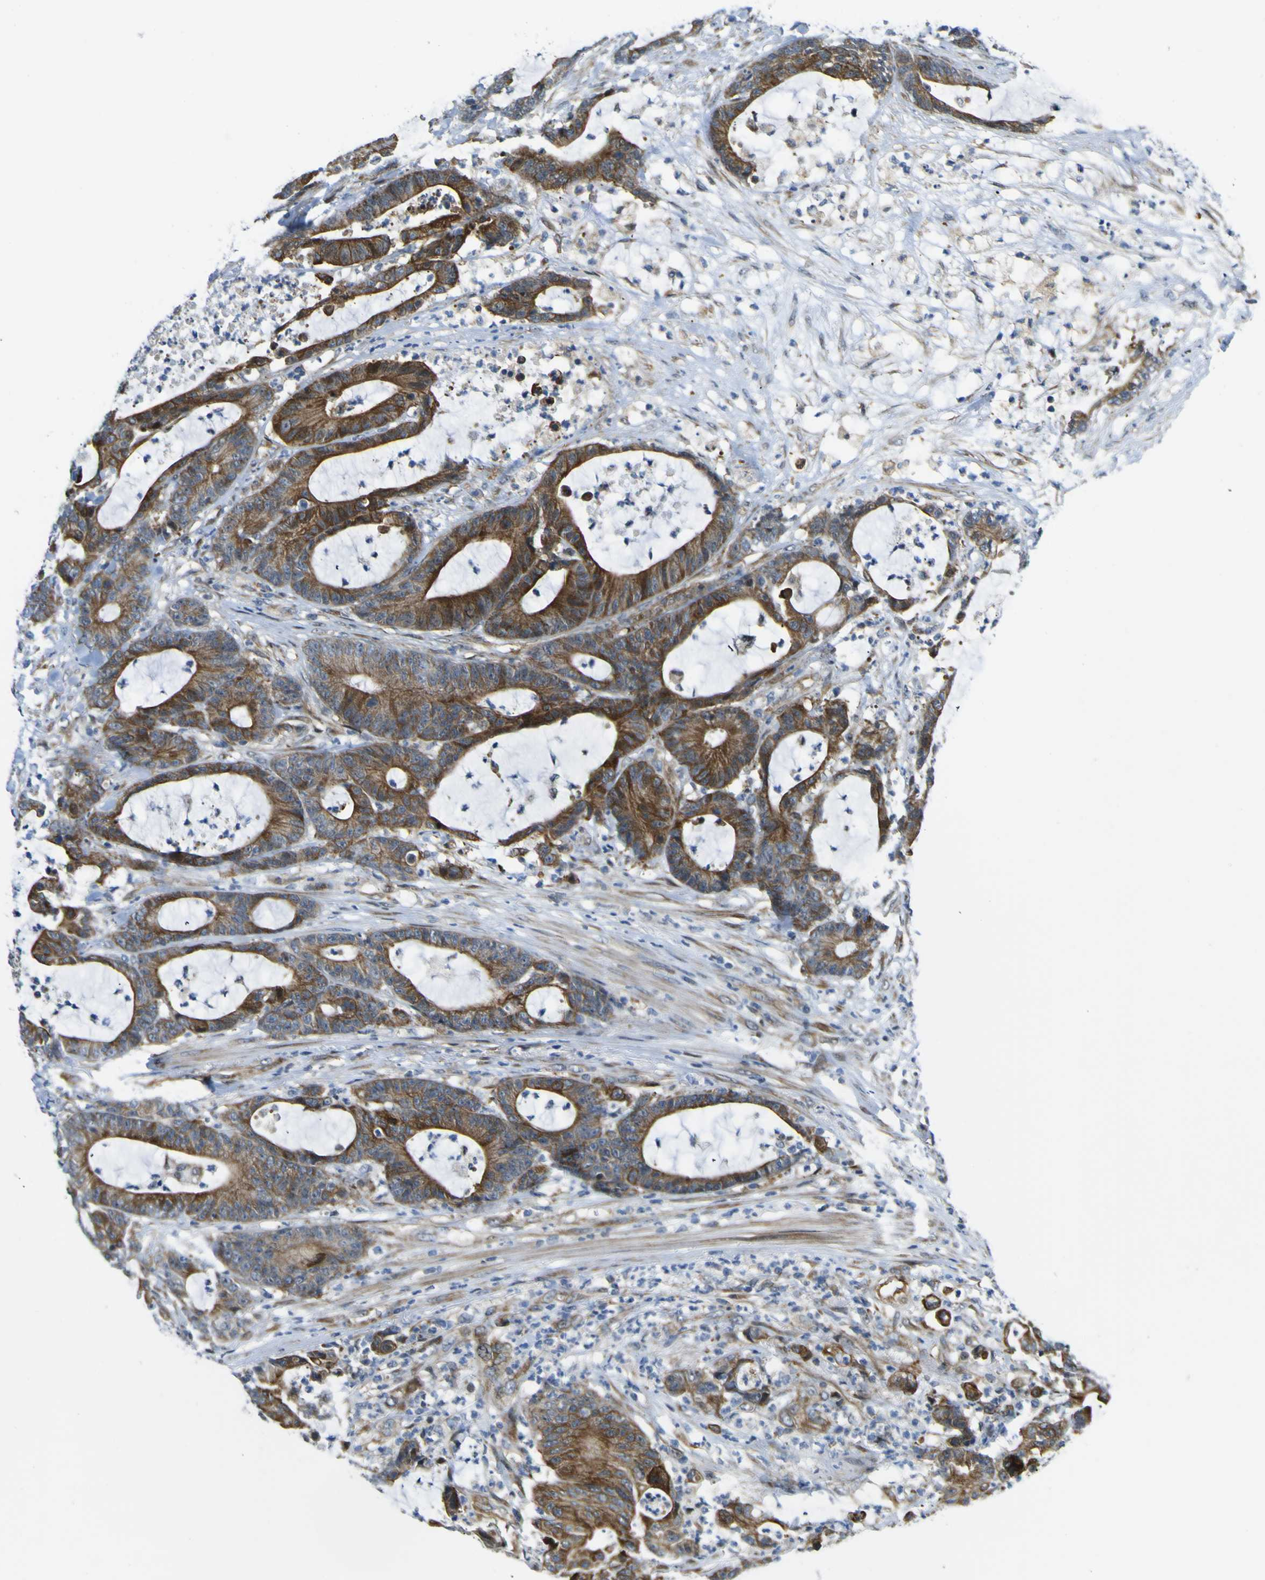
{"staining": {"intensity": "strong", "quantity": ">75%", "location": "cytoplasmic/membranous"}, "tissue": "colorectal cancer", "cell_type": "Tumor cells", "image_type": "cancer", "snomed": [{"axis": "morphology", "description": "Adenocarcinoma, NOS"}, {"axis": "topography", "description": "Colon"}], "caption": "Human colorectal adenocarcinoma stained for a protein (brown) demonstrates strong cytoplasmic/membranous positive expression in about >75% of tumor cells.", "gene": "KDM7A", "patient": {"sex": "female", "age": 84}}